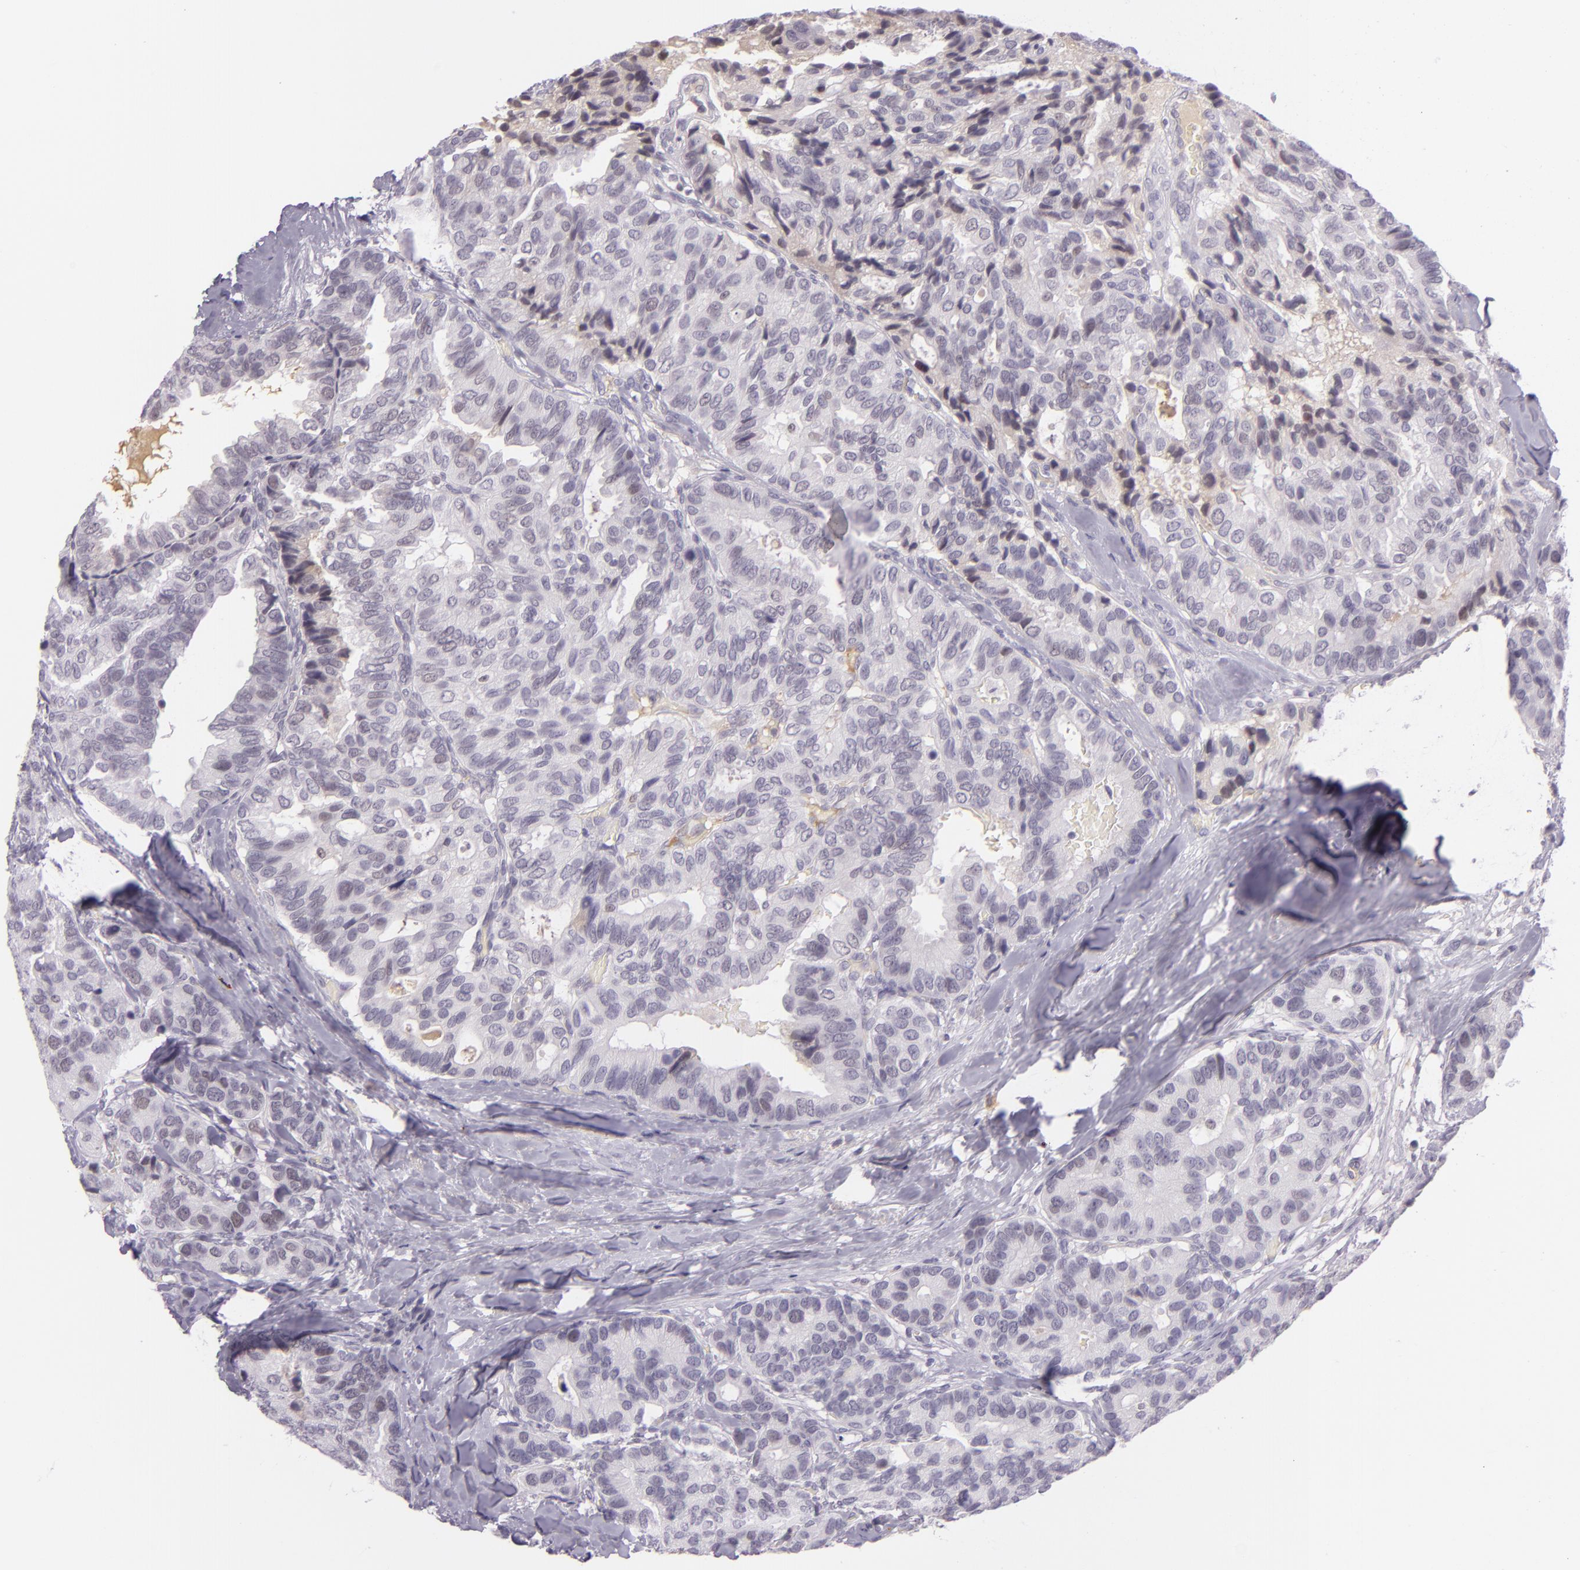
{"staining": {"intensity": "negative", "quantity": "none", "location": "none"}, "tissue": "breast cancer", "cell_type": "Tumor cells", "image_type": "cancer", "snomed": [{"axis": "morphology", "description": "Duct carcinoma"}, {"axis": "topography", "description": "Breast"}], "caption": "Immunohistochemistry photomicrograph of neoplastic tissue: intraductal carcinoma (breast) stained with DAB (3,3'-diaminobenzidine) displays no significant protein staining in tumor cells.", "gene": "CHEK2", "patient": {"sex": "female", "age": 69}}